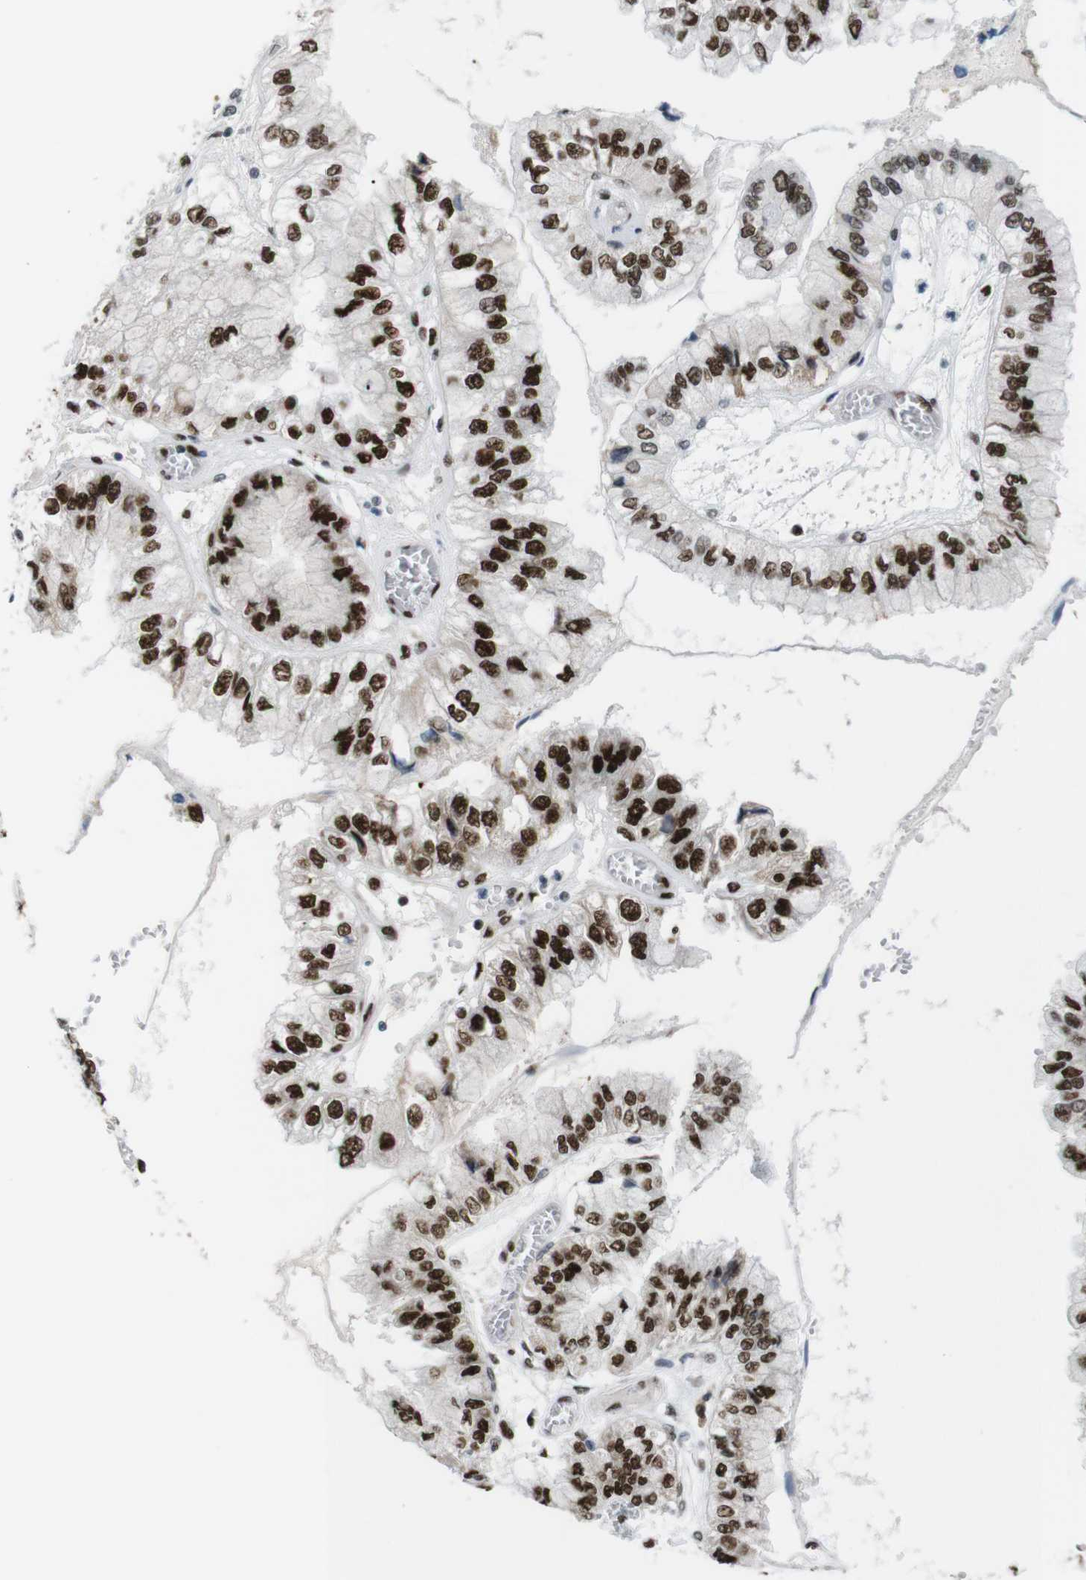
{"staining": {"intensity": "strong", "quantity": ">75%", "location": "nuclear"}, "tissue": "liver cancer", "cell_type": "Tumor cells", "image_type": "cancer", "snomed": [{"axis": "morphology", "description": "Cholangiocarcinoma"}, {"axis": "topography", "description": "Liver"}], "caption": "Strong nuclear positivity is seen in about >75% of tumor cells in liver cancer. The protein of interest is shown in brown color, while the nuclei are stained blue.", "gene": "PSME3", "patient": {"sex": "female", "age": 79}}